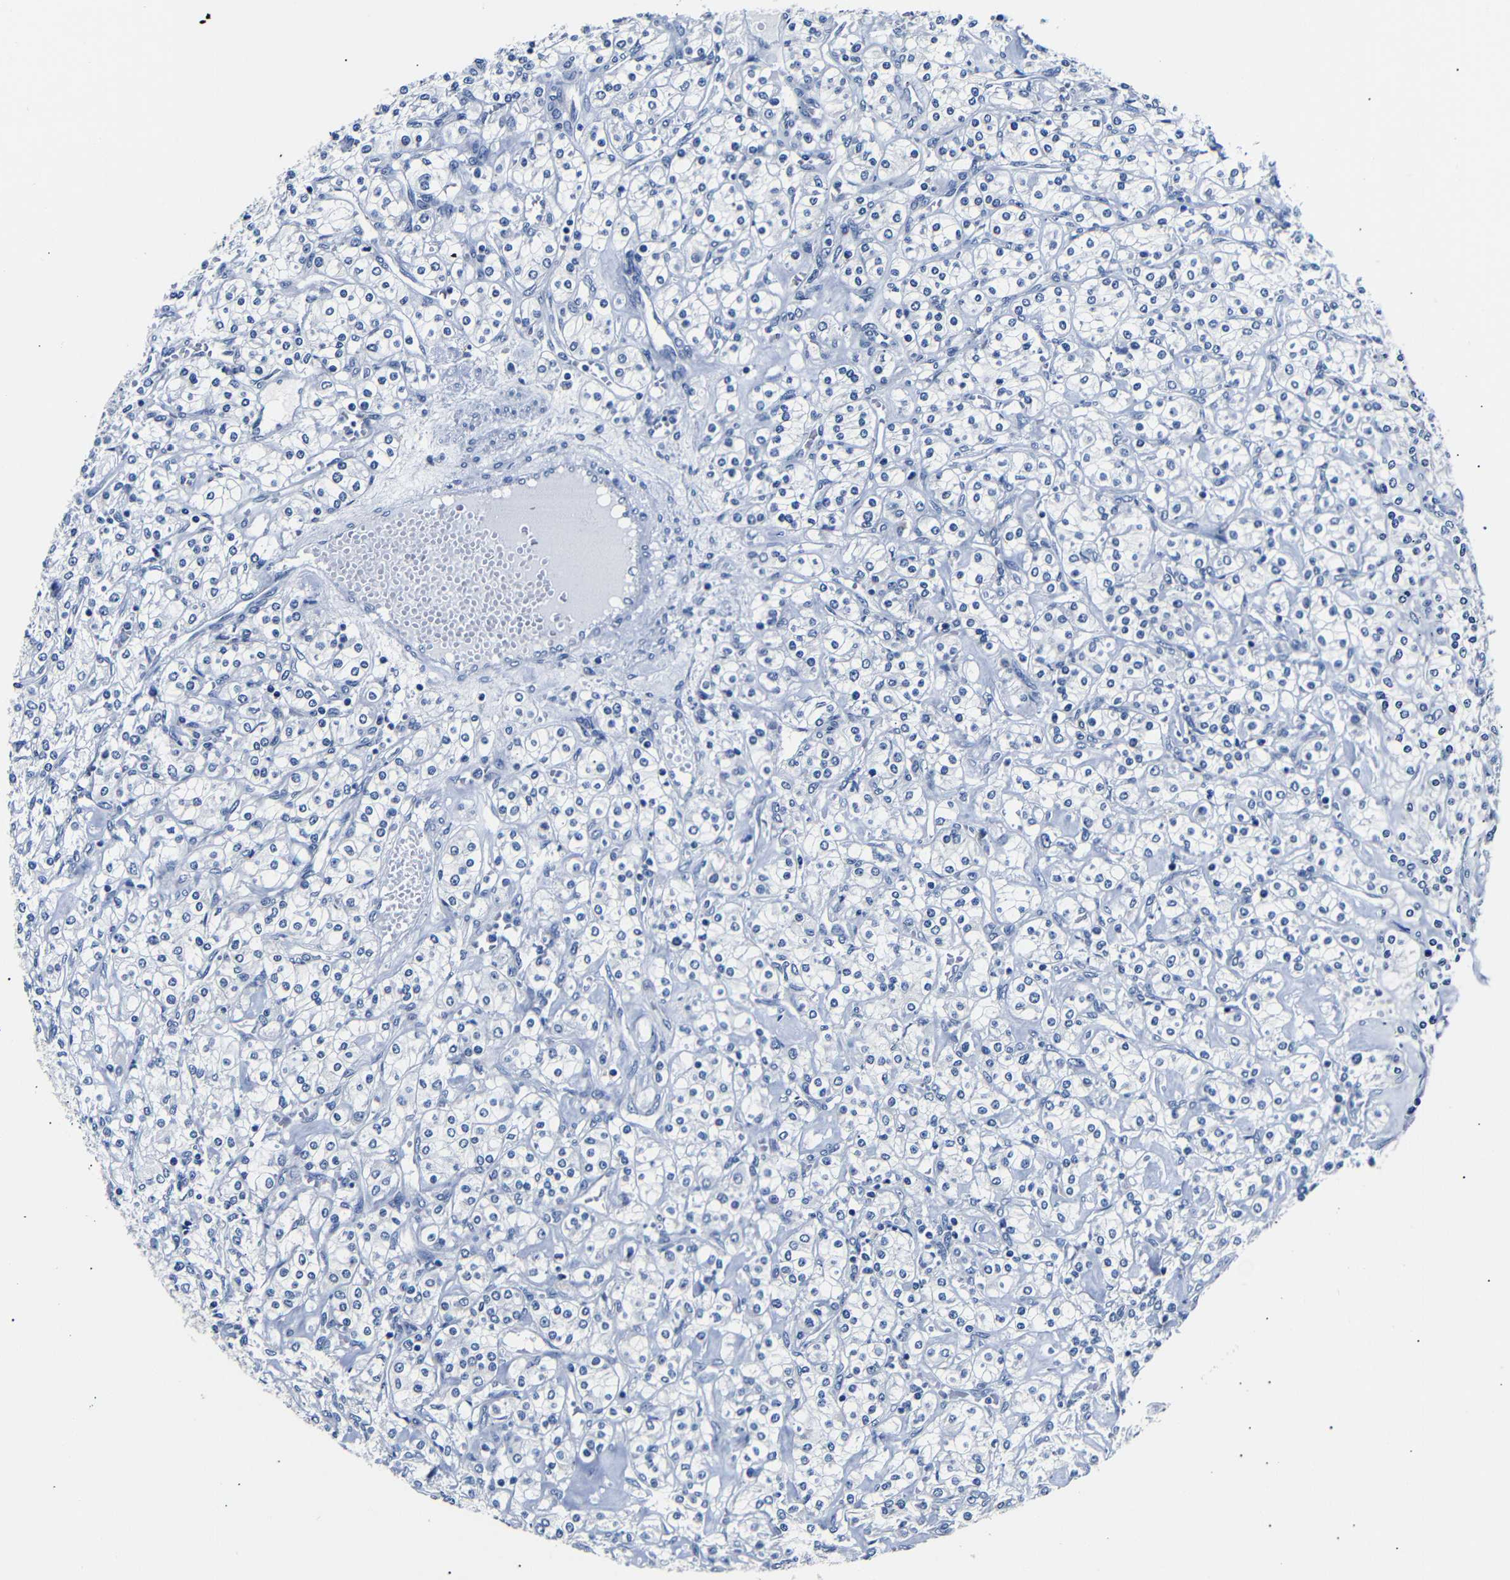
{"staining": {"intensity": "negative", "quantity": "none", "location": "none"}, "tissue": "renal cancer", "cell_type": "Tumor cells", "image_type": "cancer", "snomed": [{"axis": "morphology", "description": "Adenocarcinoma, NOS"}, {"axis": "topography", "description": "Kidney"}], "caption": "Immunohistochemistry (IHC) of renal adenocarcinoma shows no positivity in tumor cells.", "gene": "GAP43", "patient": {"sex": "male", "age": 77}}